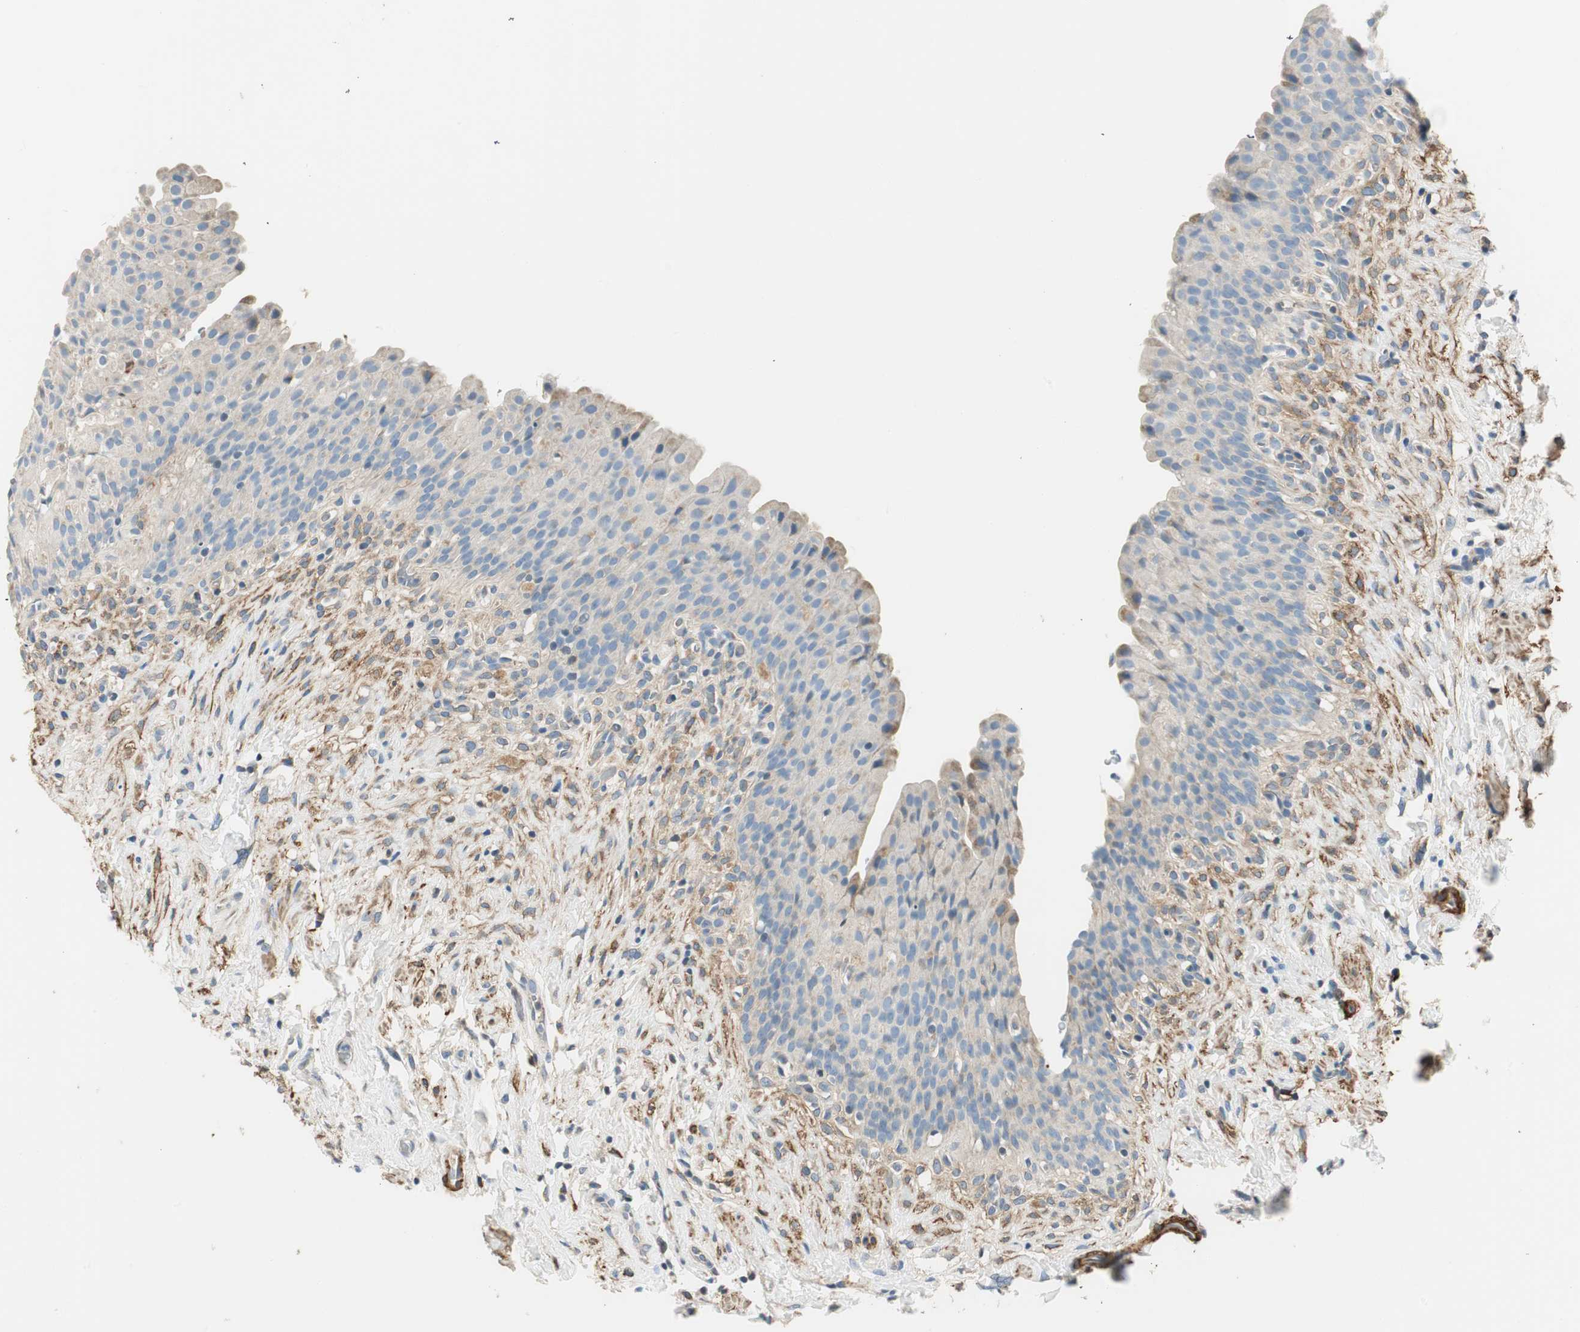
{"staining": {"intensity": "moderate", "quantity": "25%-75%", "location": "cytoplasmic/membranous"}, "tissue": "urinary bladder", "cell_type": "Urothelial cells", "image_type": "normal", "snomed": [{"axis": "morphology", "description": "Normal tissue, NOS"}, {"axis": "topography", "description": "Urinary bladder"}], "caption": "Immunohistochemistry micrograph of benign human urinary bladder stained for a protein (brown), which displays medium levels of moderate cytoplasmic/membranous staining in about 25%-75% of urothelial cells.", "gene": "RORB", "patient": {"sex": "female", "age": 79}}